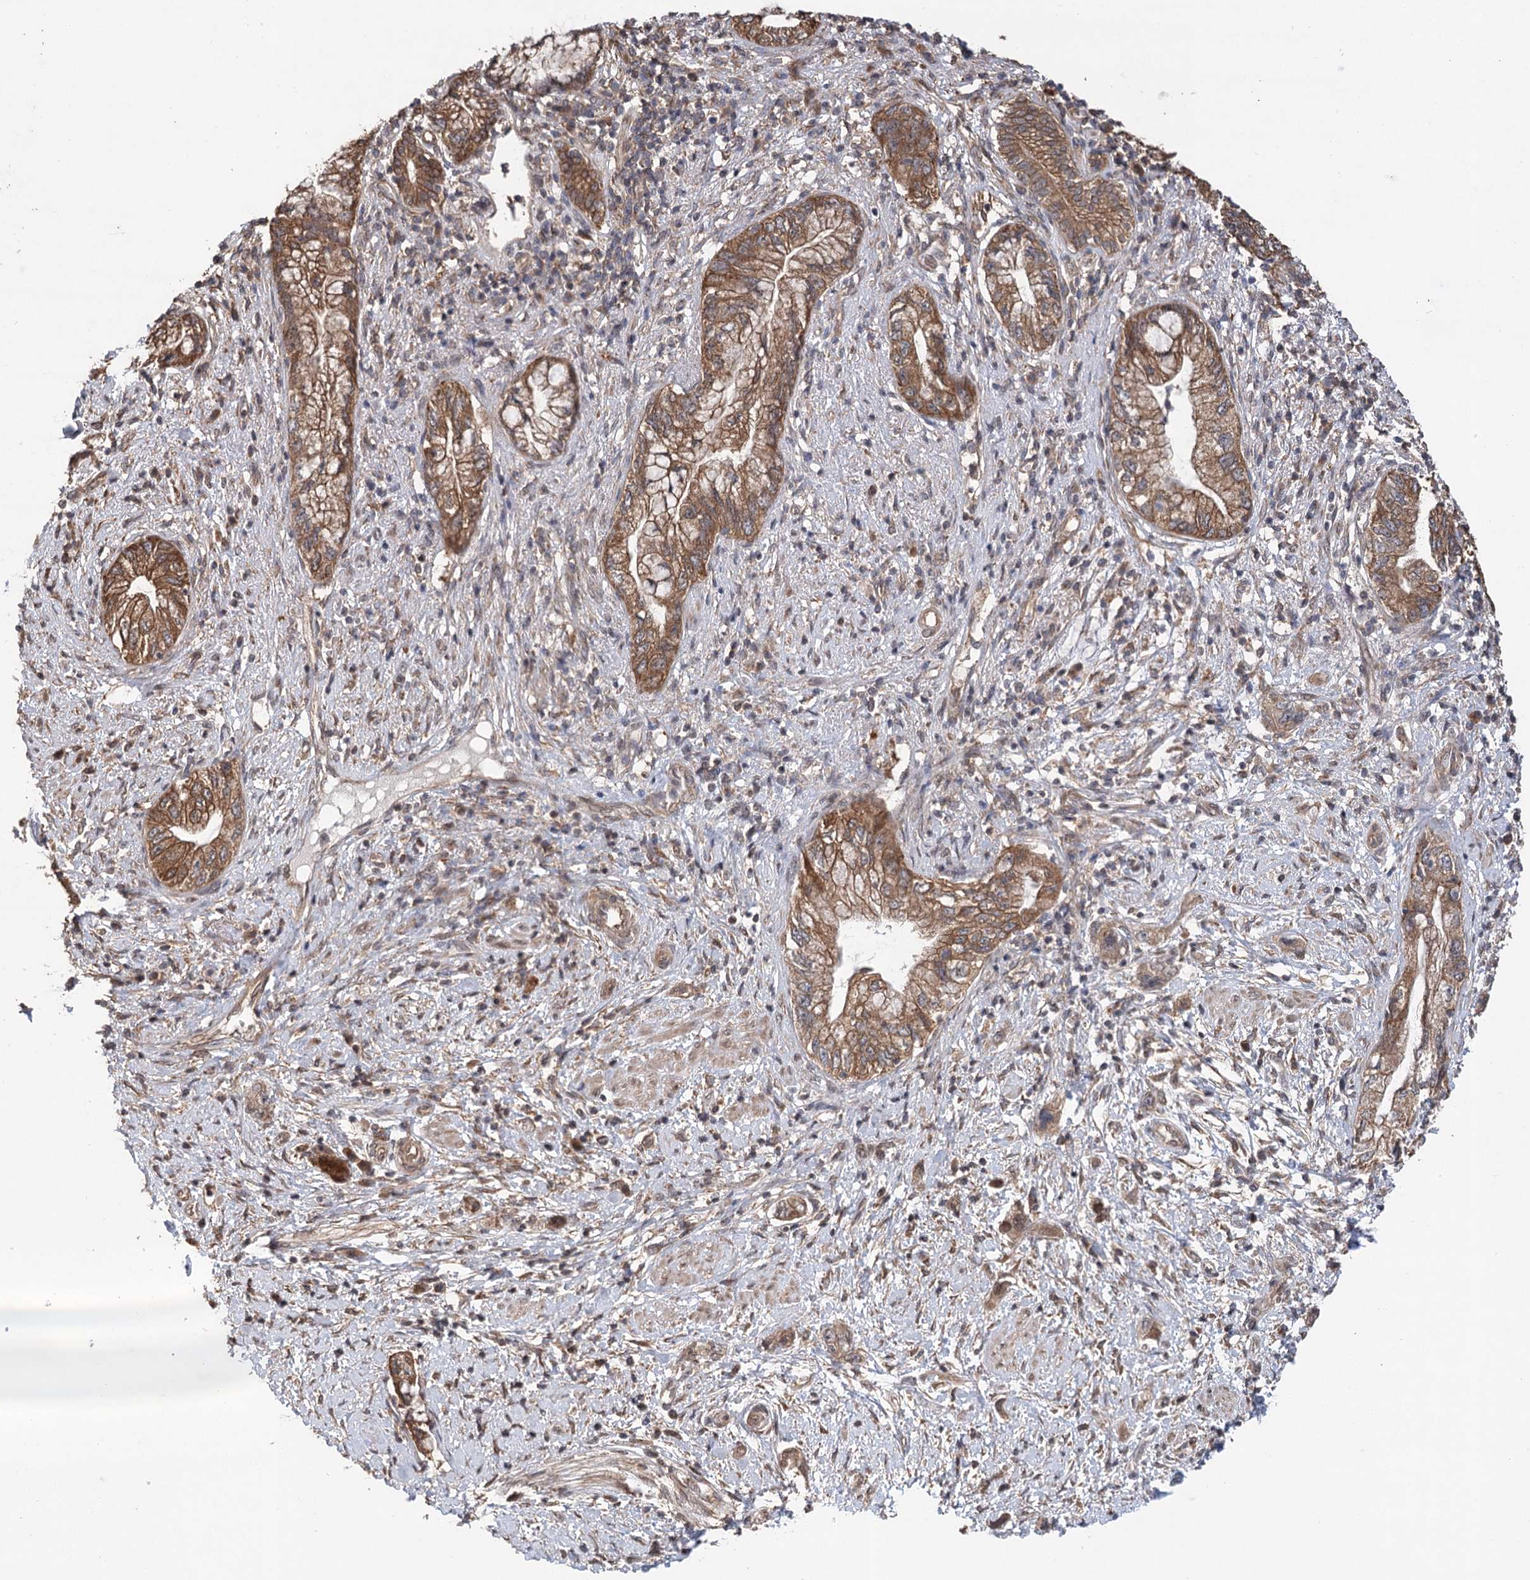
{"staining": {"intensity": "moderate", "quantity": ">75%", "location": "cytoplasmic/membranous"}, "tissue": "pancreatic cancer", "cell_type": "Tumor cells", "image_type": "cancer", "snomed": [{"axis": "morphology", "description": "Adenocarcinoma, NOS"}, {"axis": "topography", "description": "Pancreas"}], "caption": "Pancreatic cancer stained for a protein (brown) shows moderate cytoplasmic/membranous positive staining in about >75% of tumor cells.", "gene": "LSS", "patient": {"sex": "female", "age": 73}}